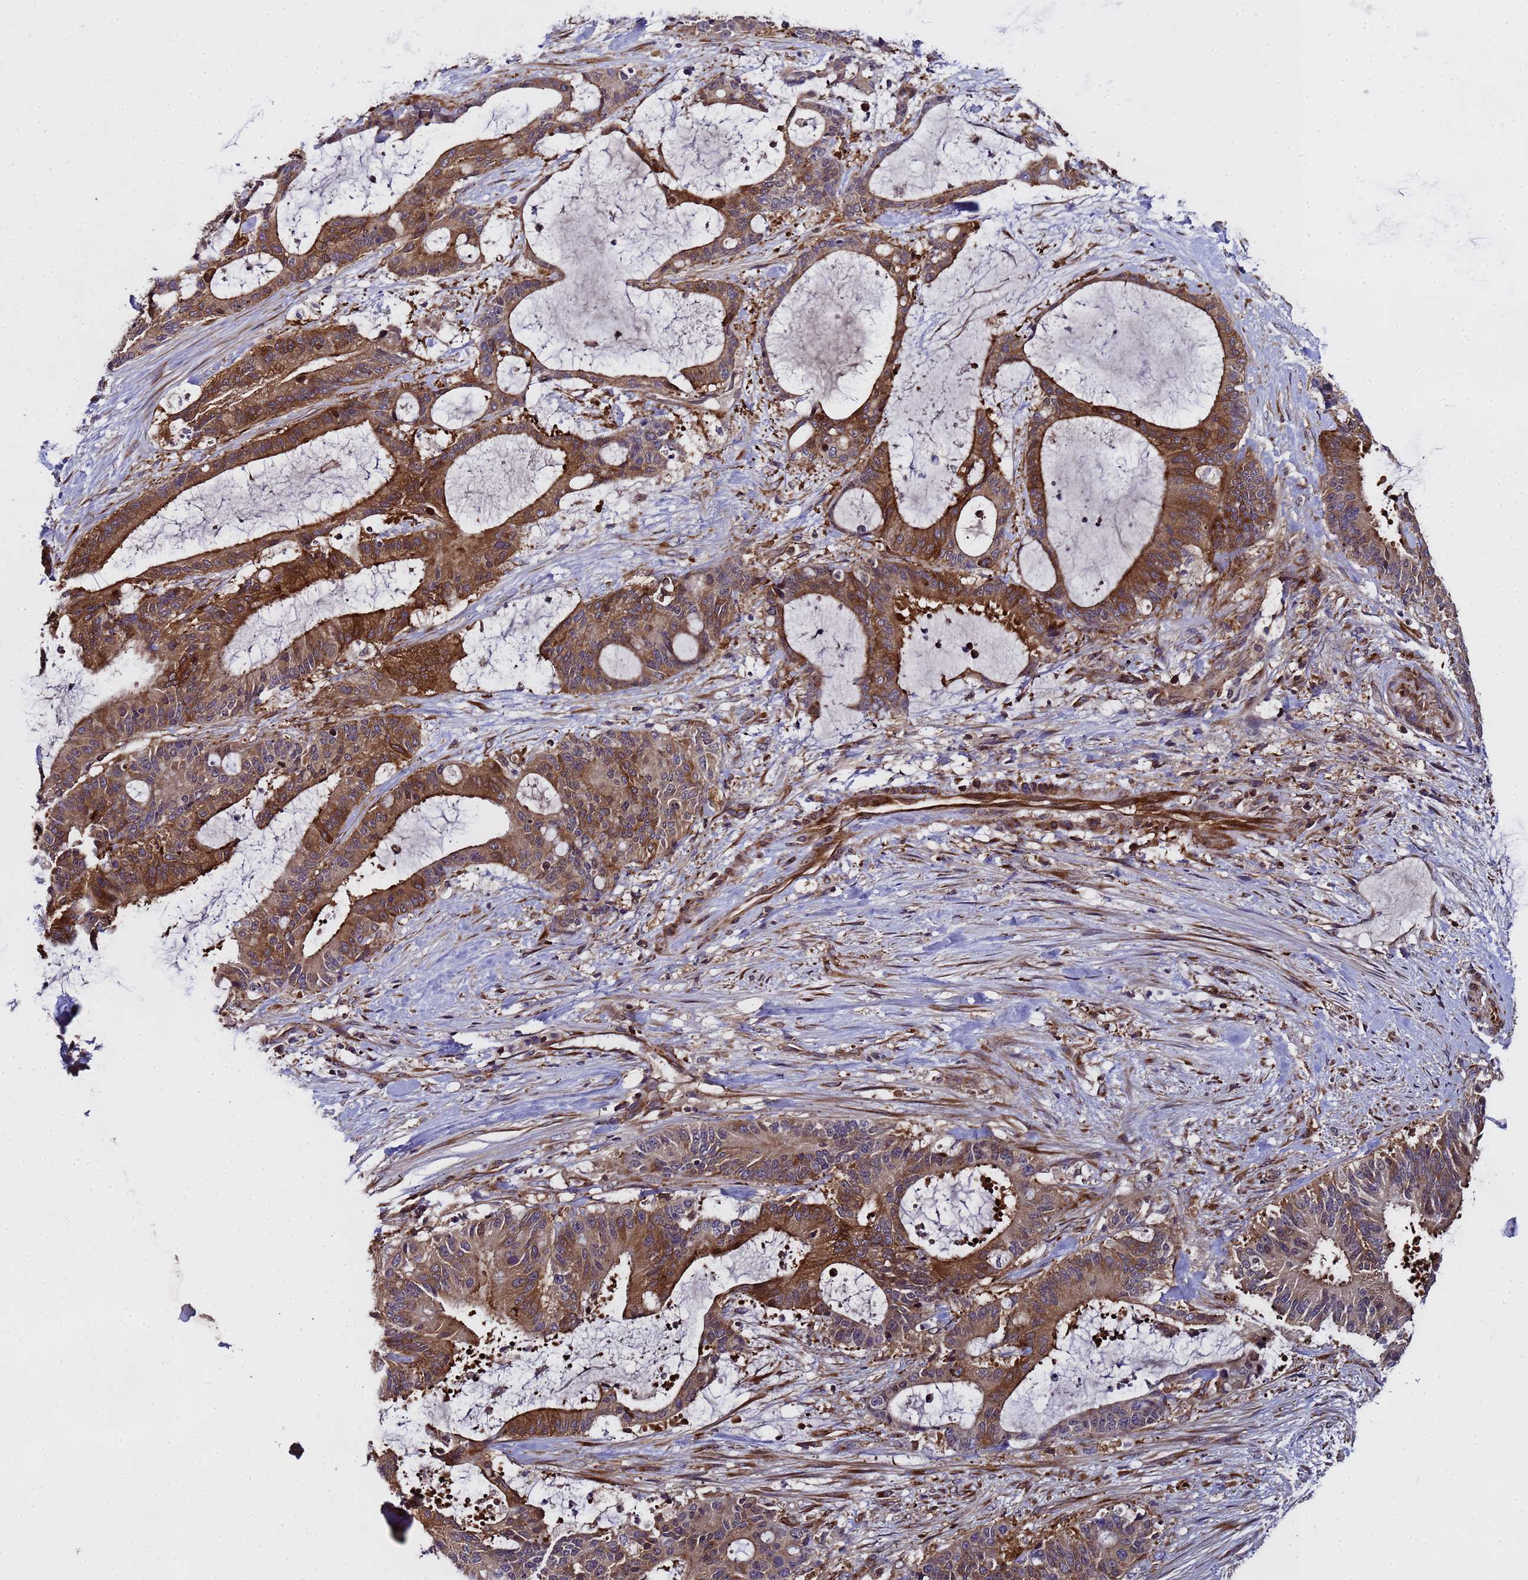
{"staining": {"intensity": "moderate", "quantity": ">75%", "location": "cytoplasmic/membranous"}, "tissue": "liver cancer", "cell_type": "Tumor cells", "image_type": "cancer", "snomed": [{"axis": "morphology", "description": "Normal tissue, NOS"}, {"axis": "morphology", "description": "Cholangiocarcinoma"}, {"axis": "topography", "description": "Liver"}, {"axis": "topography", "description": "Peripheral nerve tissue"}], "caption": "A brown stain labels moderate cytoplasmic/membranous positivity of a protein in liver cholangiocarcinoma tumor cells.", "gene": "MOCS1", "patient": {"sex": "female", "age": 73}}